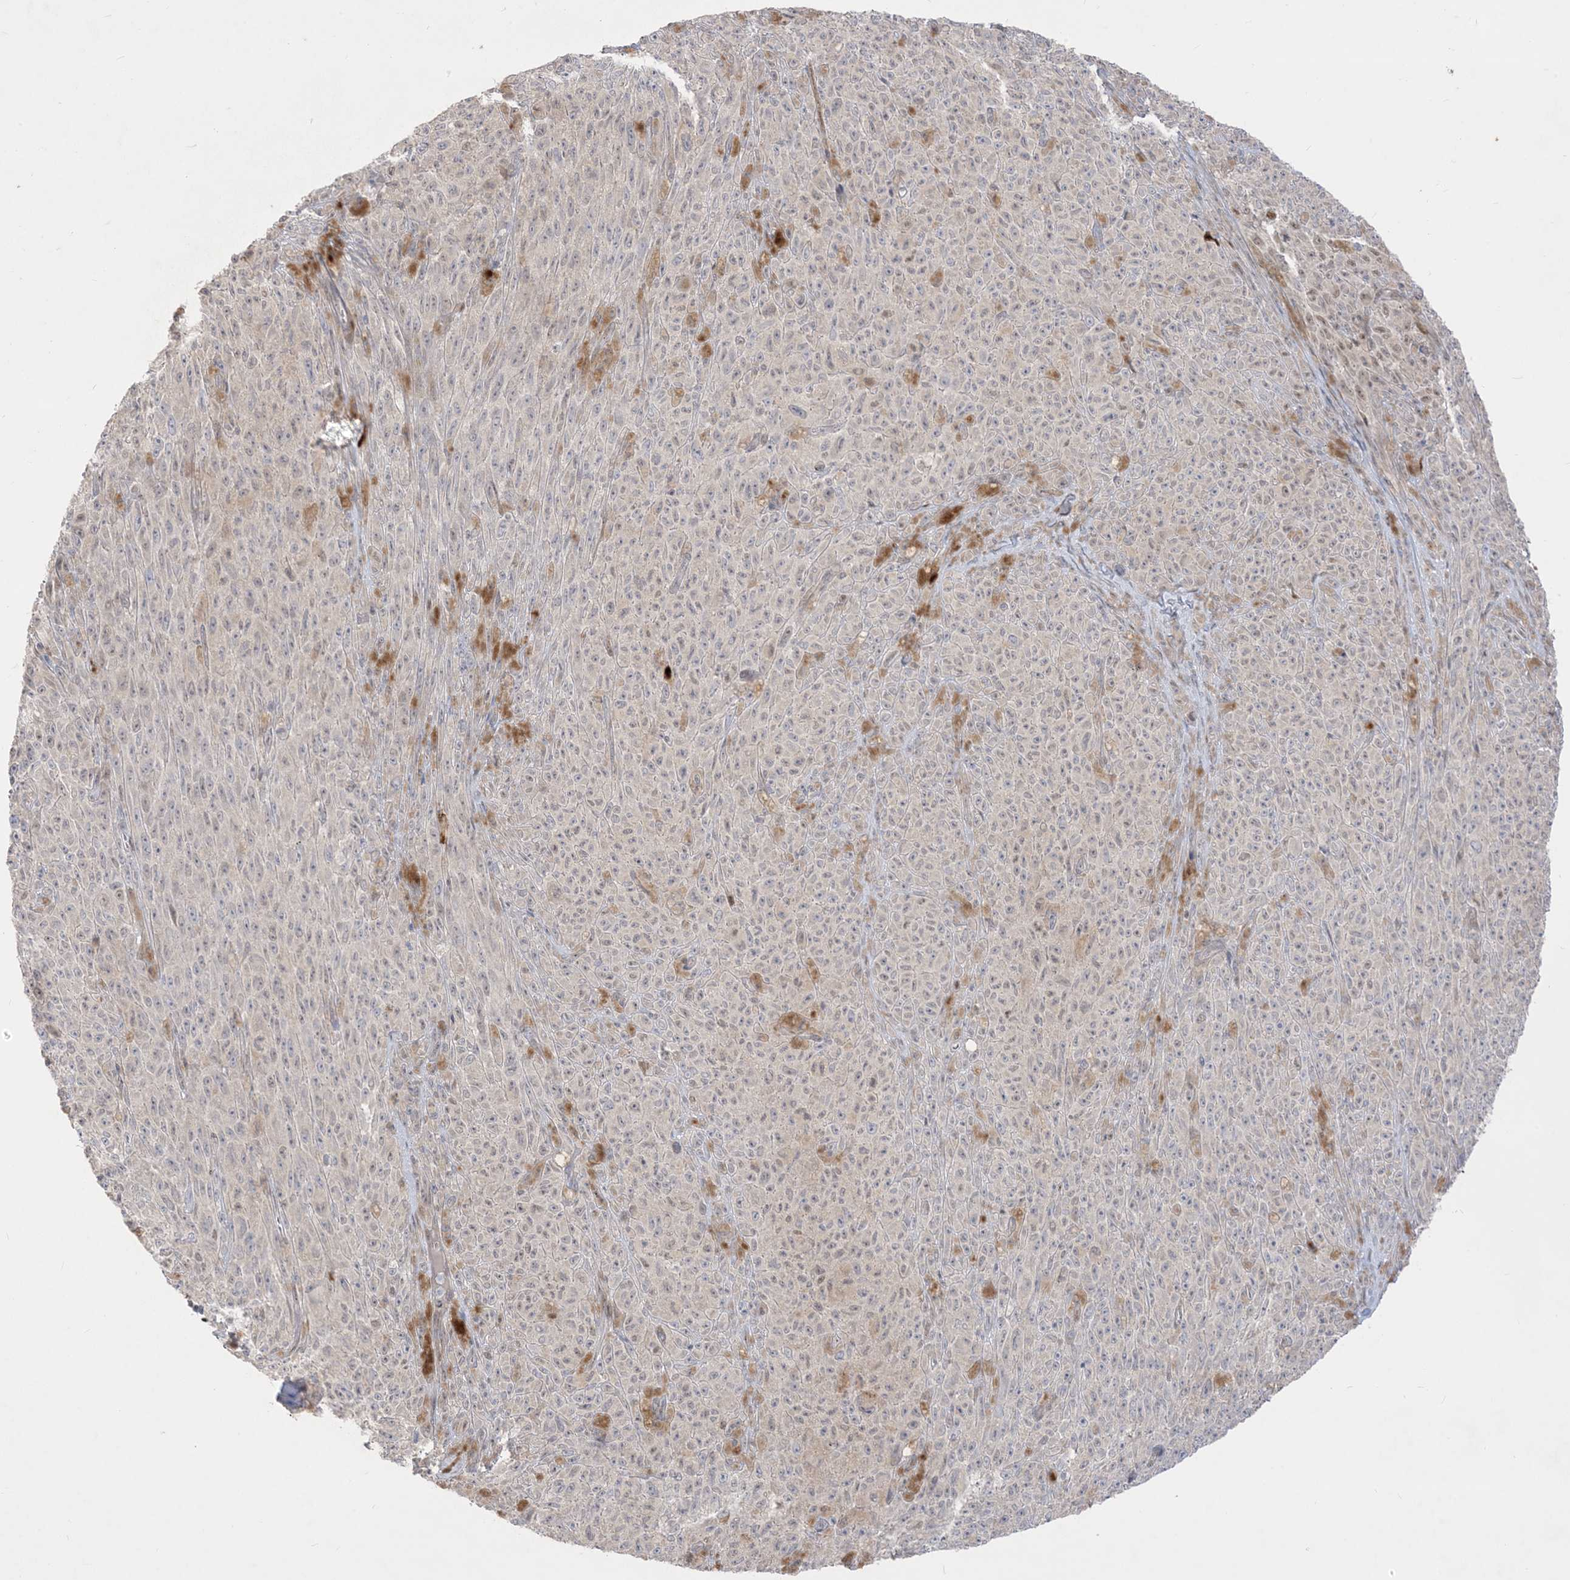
{"staining": {"intensity": "weak", "quantity": "<25%", "location": "nuclear"}, "tissue": "melanoma", "cell_type": "Tumor cells", "image_type": "cancer", "snomed": [{"axis": "morphology", "description": "Malignant melanoma, NOS"}, {"axis": "topography", "description": "Skin"}], "caption": "Photomicrograph shows no significant protein positivity in tumor cells of malignant melanoma.", "gene": "BHLHE40", "patient": {"sex": "female", "age": 82}}